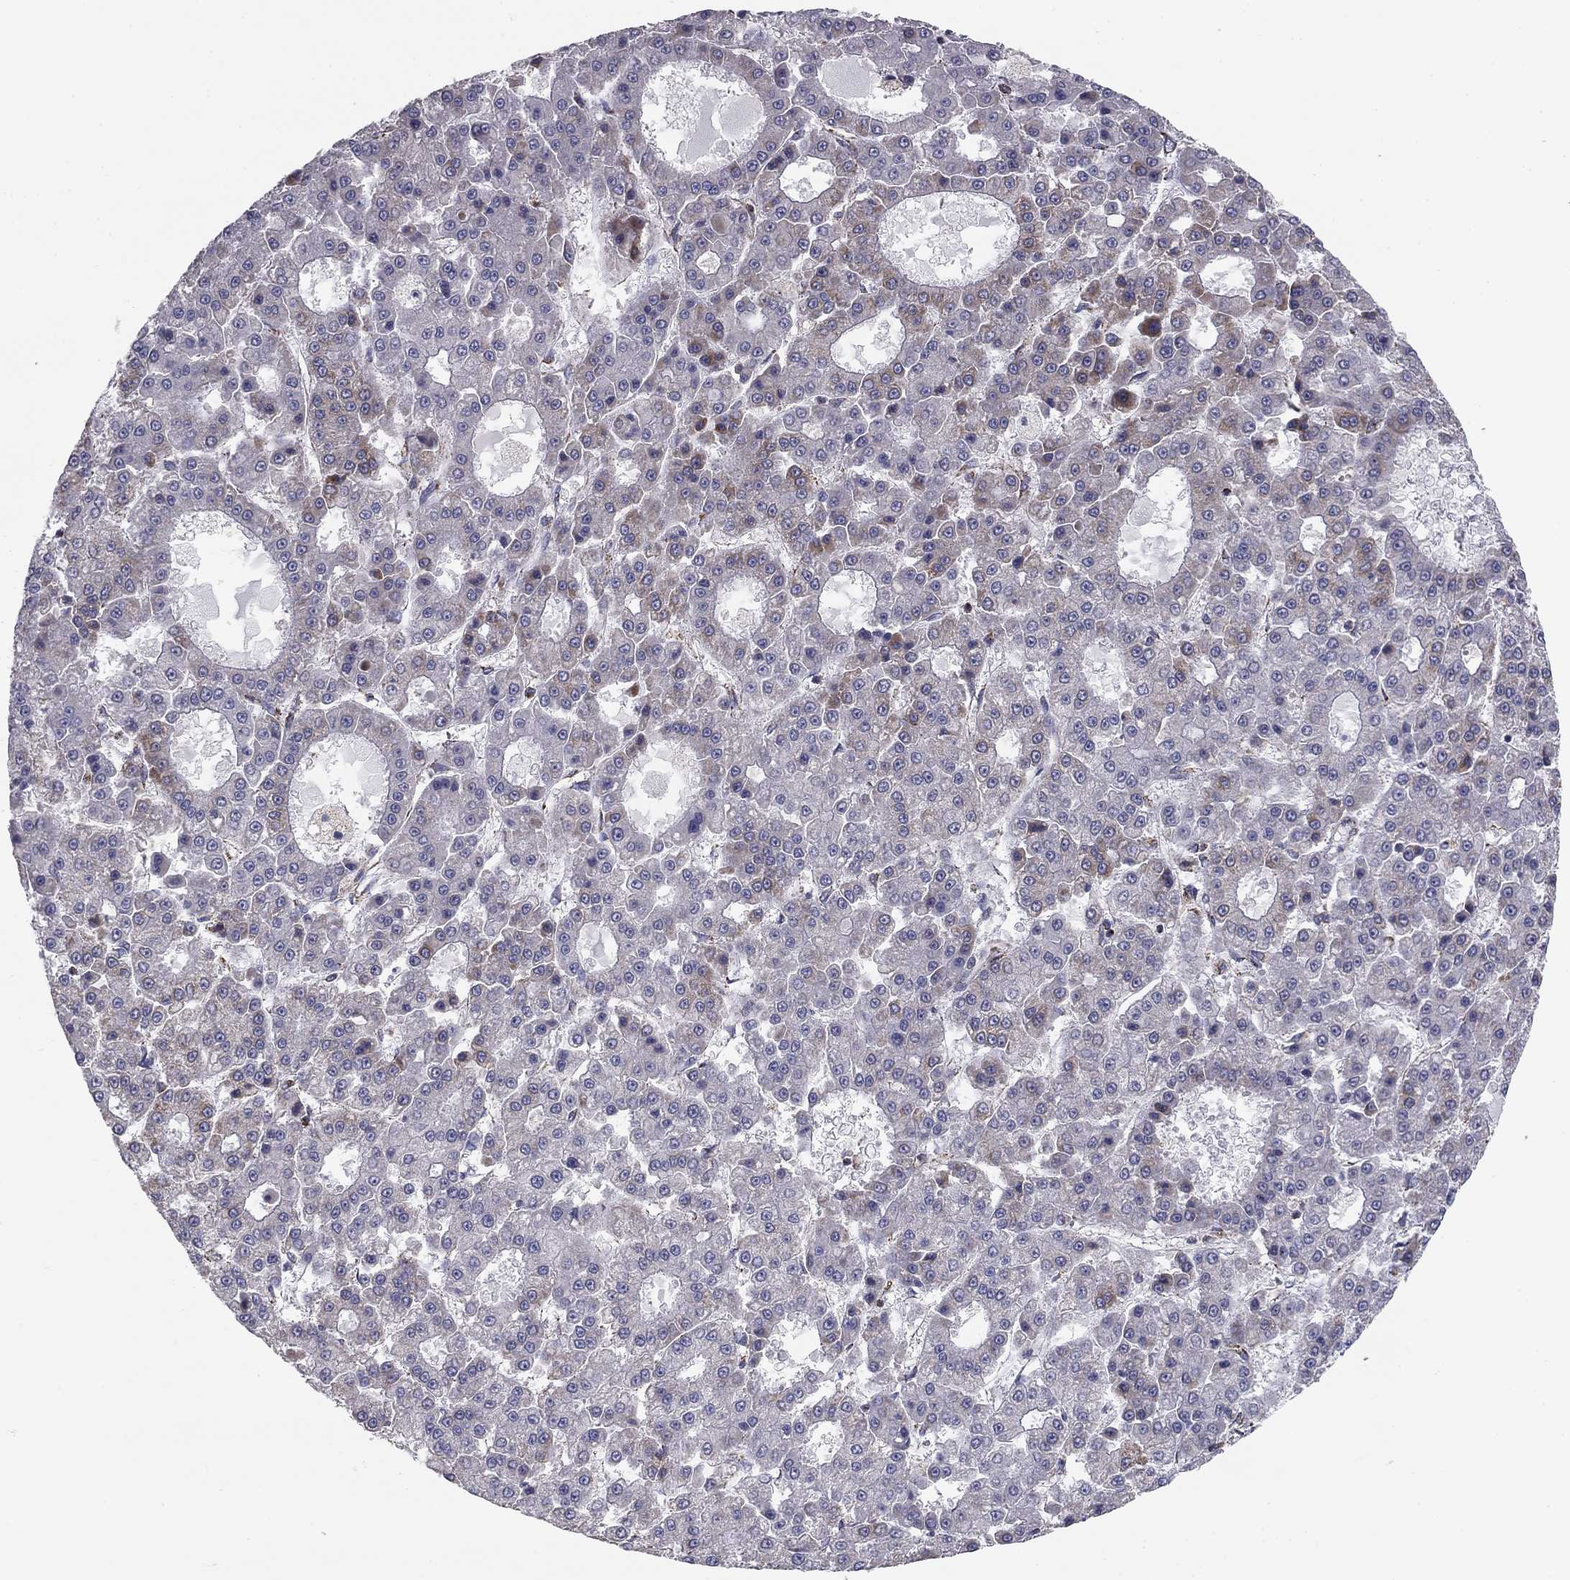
{"staining": {"intensity": "moderate", "quantity": "<25%", "location": "cytoplasmic/membranous"}, "tissue": "liver cancer", "cell_type": "Tumor cells", "image_type": "cancer", "snomed": [{"axis": "morphology", "description": "Carcinoma, Hepatocellular, NOS"}, {"axis": "topography", "description": "Liver"}], "caption": "The image shows staining of hepatocellular carcinoma (liver), revealing moderate cytoplasmic/membranous protein staining (brown color) within tumor cells. (IHC, brightfield microscopy, high magnification).", "gene": "NDUFV1", "patient": {"sex": "male", "age": 70}}